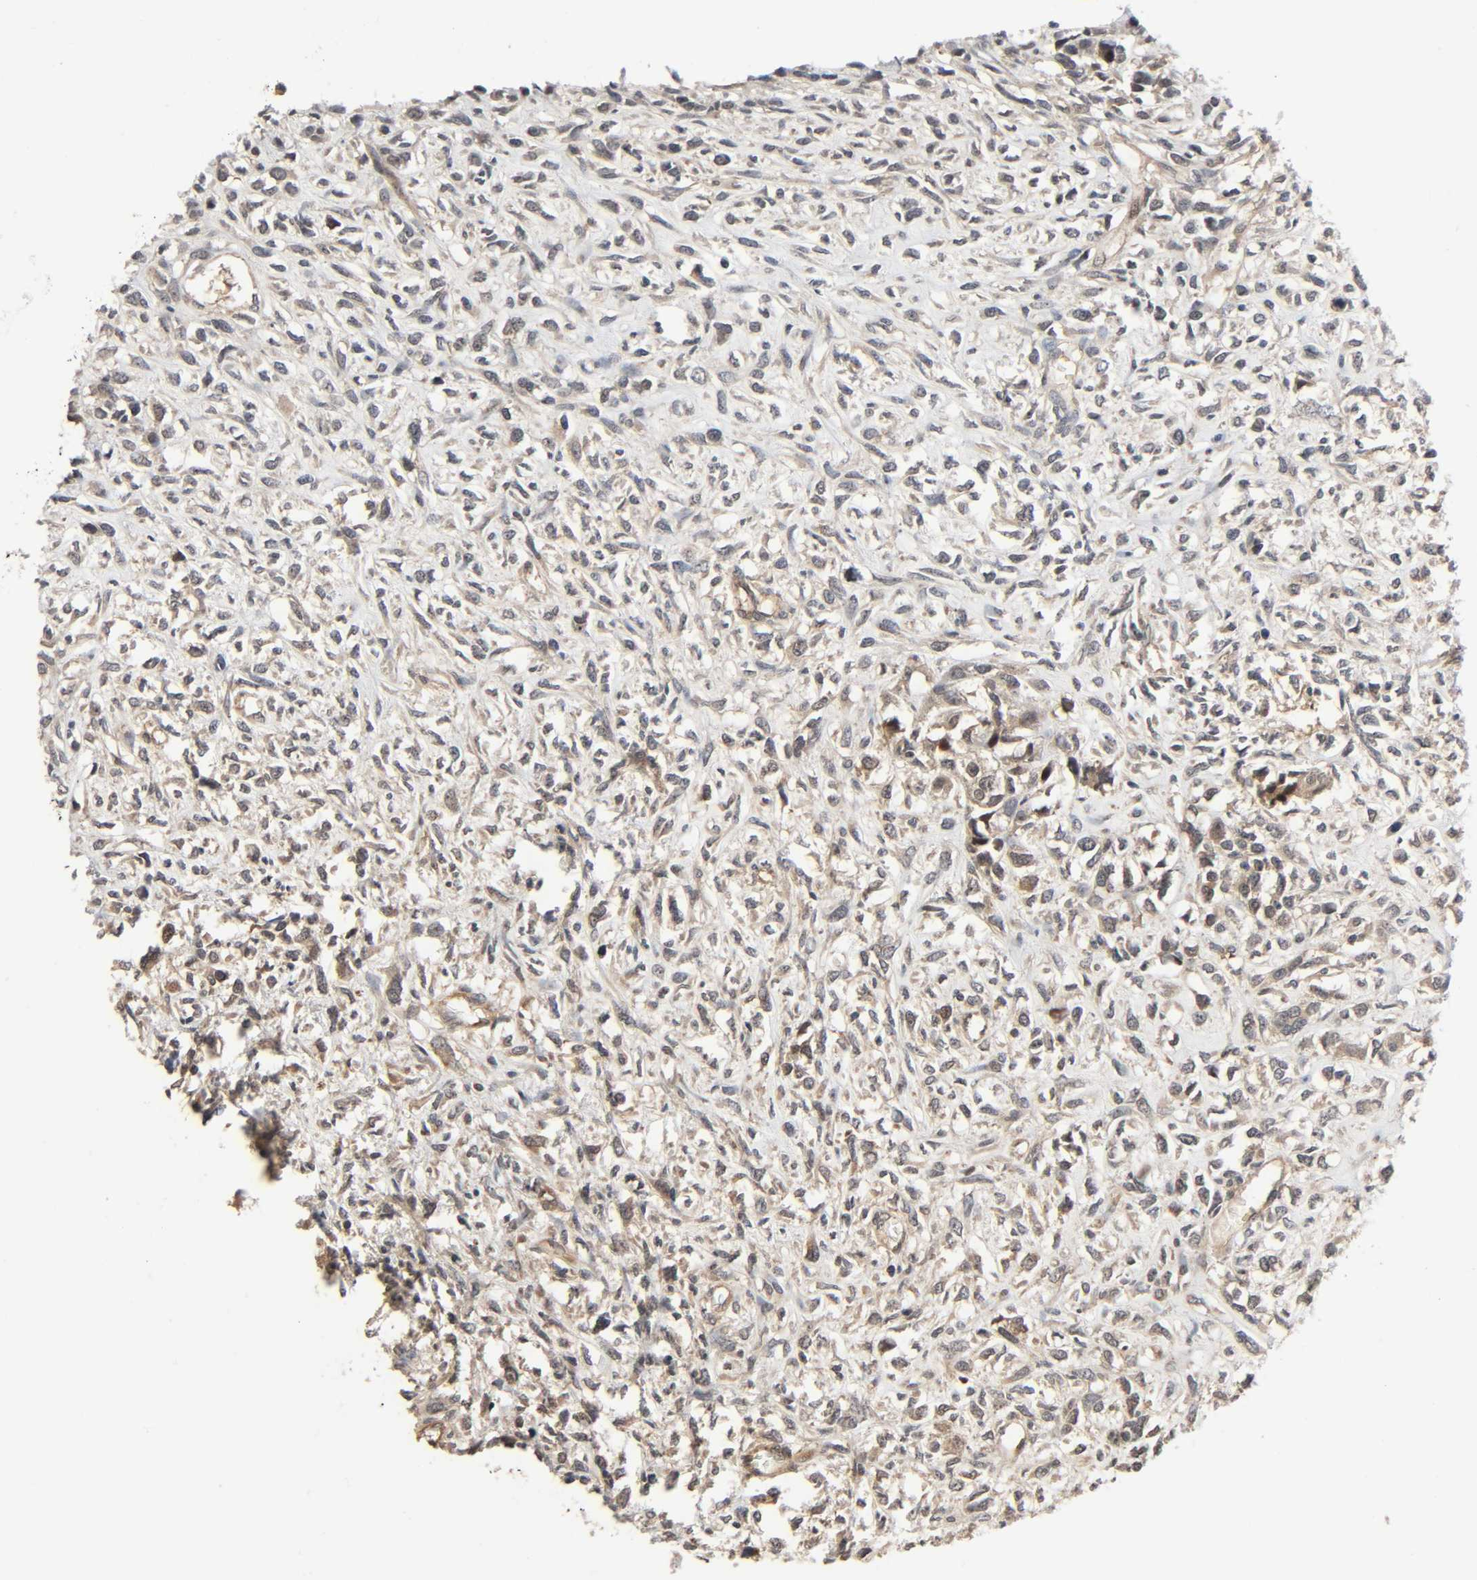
{"staining": {"intensity": "weak", "quantity": ">75%", "location": "cytoplasmic/membranous"}, "tissue": "head and neck cancer", "cell_type": "Tumor cells", "image_type": "cancer", "snomed": [{"axis": "morphology", "description": "Necrosis, NOS"}, {"axis": "morphology", "description": "Neoplasm, malignant, NOS"}, {"axis": "topography", "description": "Salivary gland"}, {"axis": "topography", "description": "Head-Neck"}], "caption": "Immunohistochemistry (IHC) photomicrograph of neoplastic tissue: human head and neck neoplasm (malignant) stained using immunohistochemistry (IHC) shows low levels of weak protein expression localized specifically in the cytoplasmic/membranous of tumor cells, appearing as a cytoplasmic/membranous brown color.", "gene": "PPP2R1B", "patient": {"sex": "male", "age": 43}}